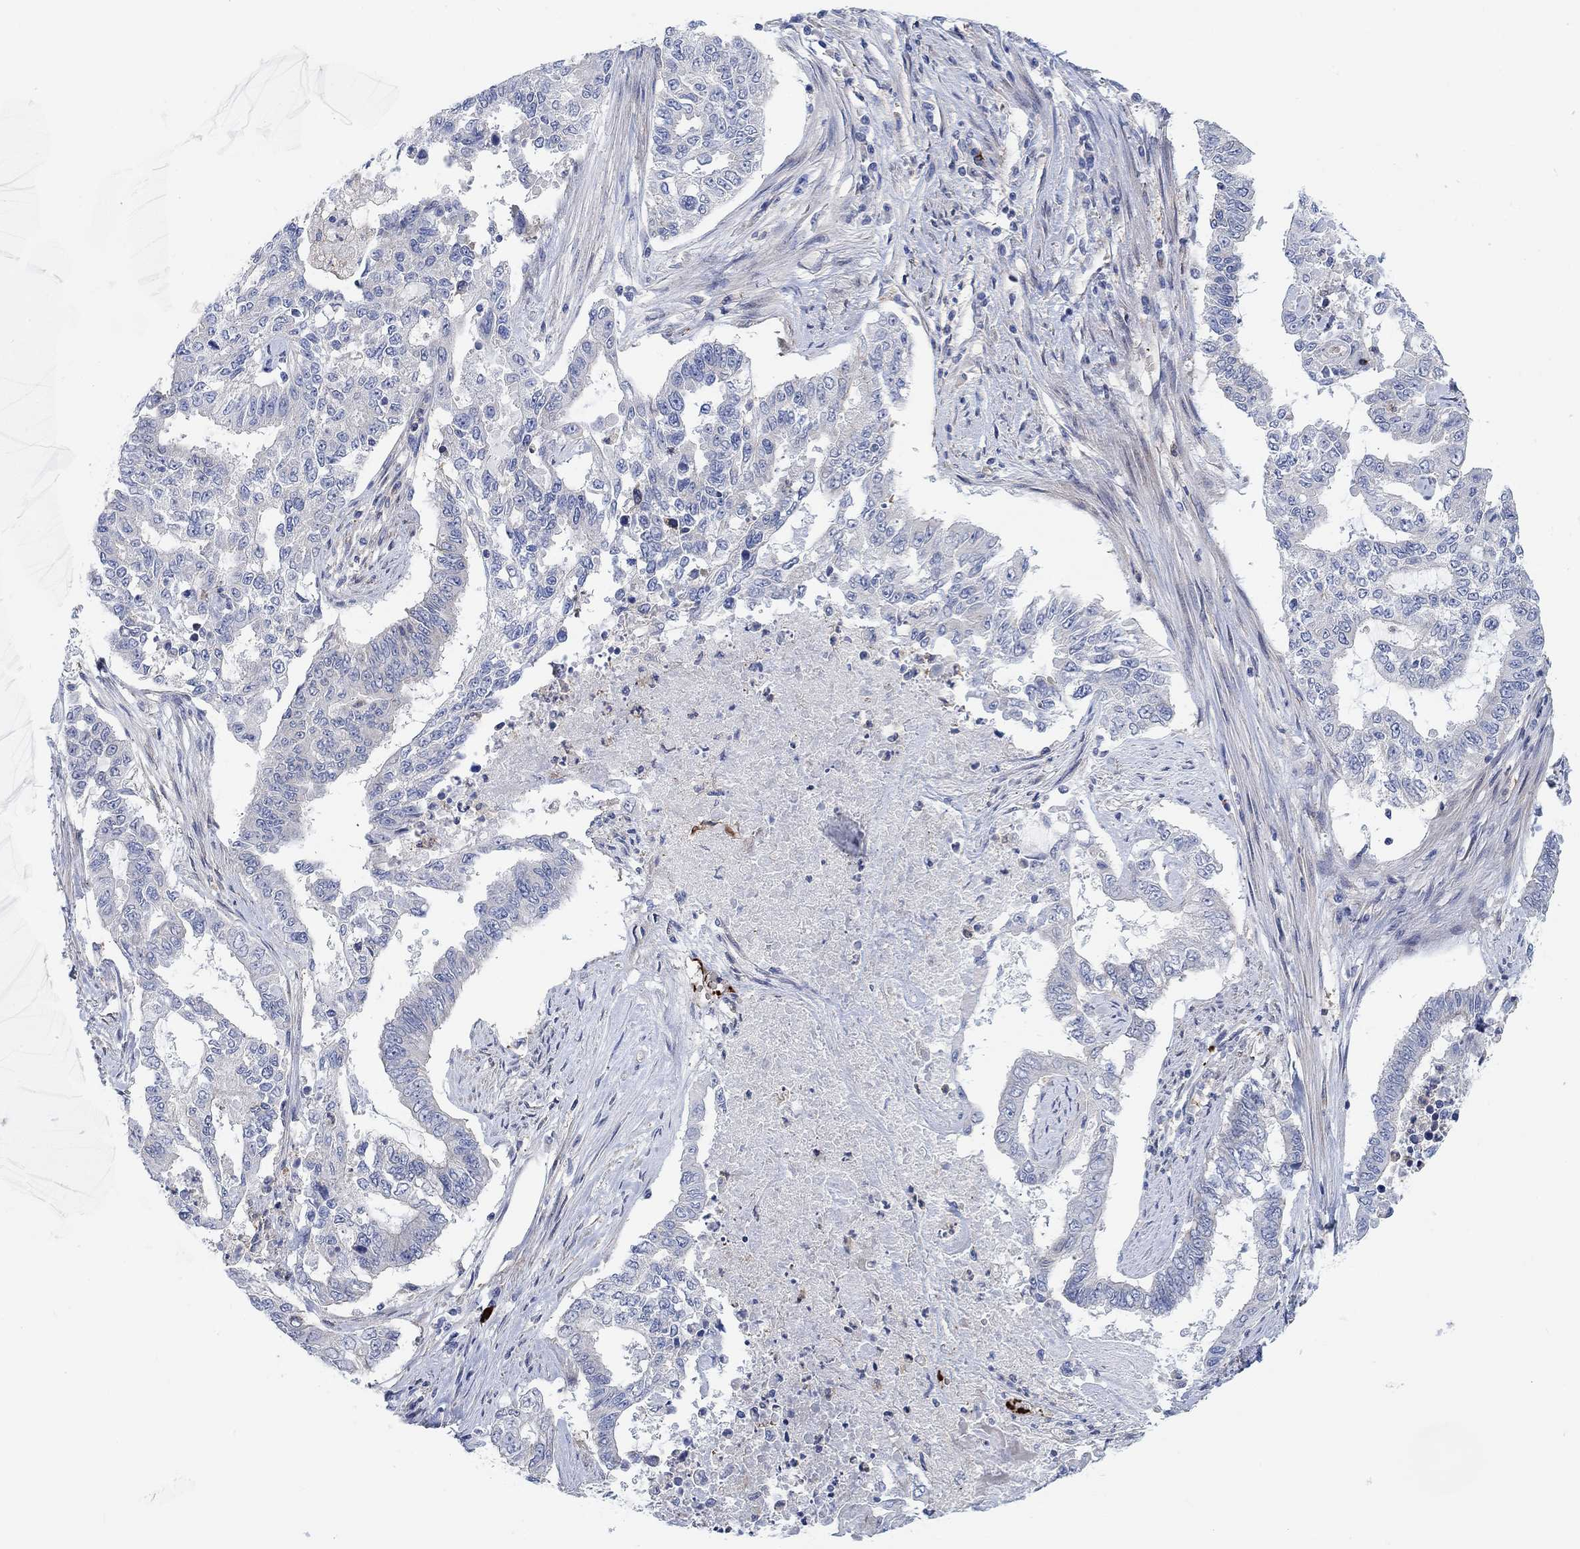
{"staining": {"intensity": "negative", "quantity": "none", "location": "none"}, "tissue": "endometrial cancer", "cell_type": "Tumor cells", "image_type": "cancer", "snomed": [{"axis": "morphology", "description": "Adenocarcinoma, NOS"}, {"axis": "topography", "description": "Uterus"}], "caption": "Immunohistochemical staining of adenocarcinoma (endometrial) shows no significant positivity in tumor cells. Brightfield microscopy of immunohistochemistry (IHC) stained with DAB (brown) and hematoxylin (blue), captured at high magnification.", "gene": "PMFBP1", "patient": {"sex": "female", "age": 59}}